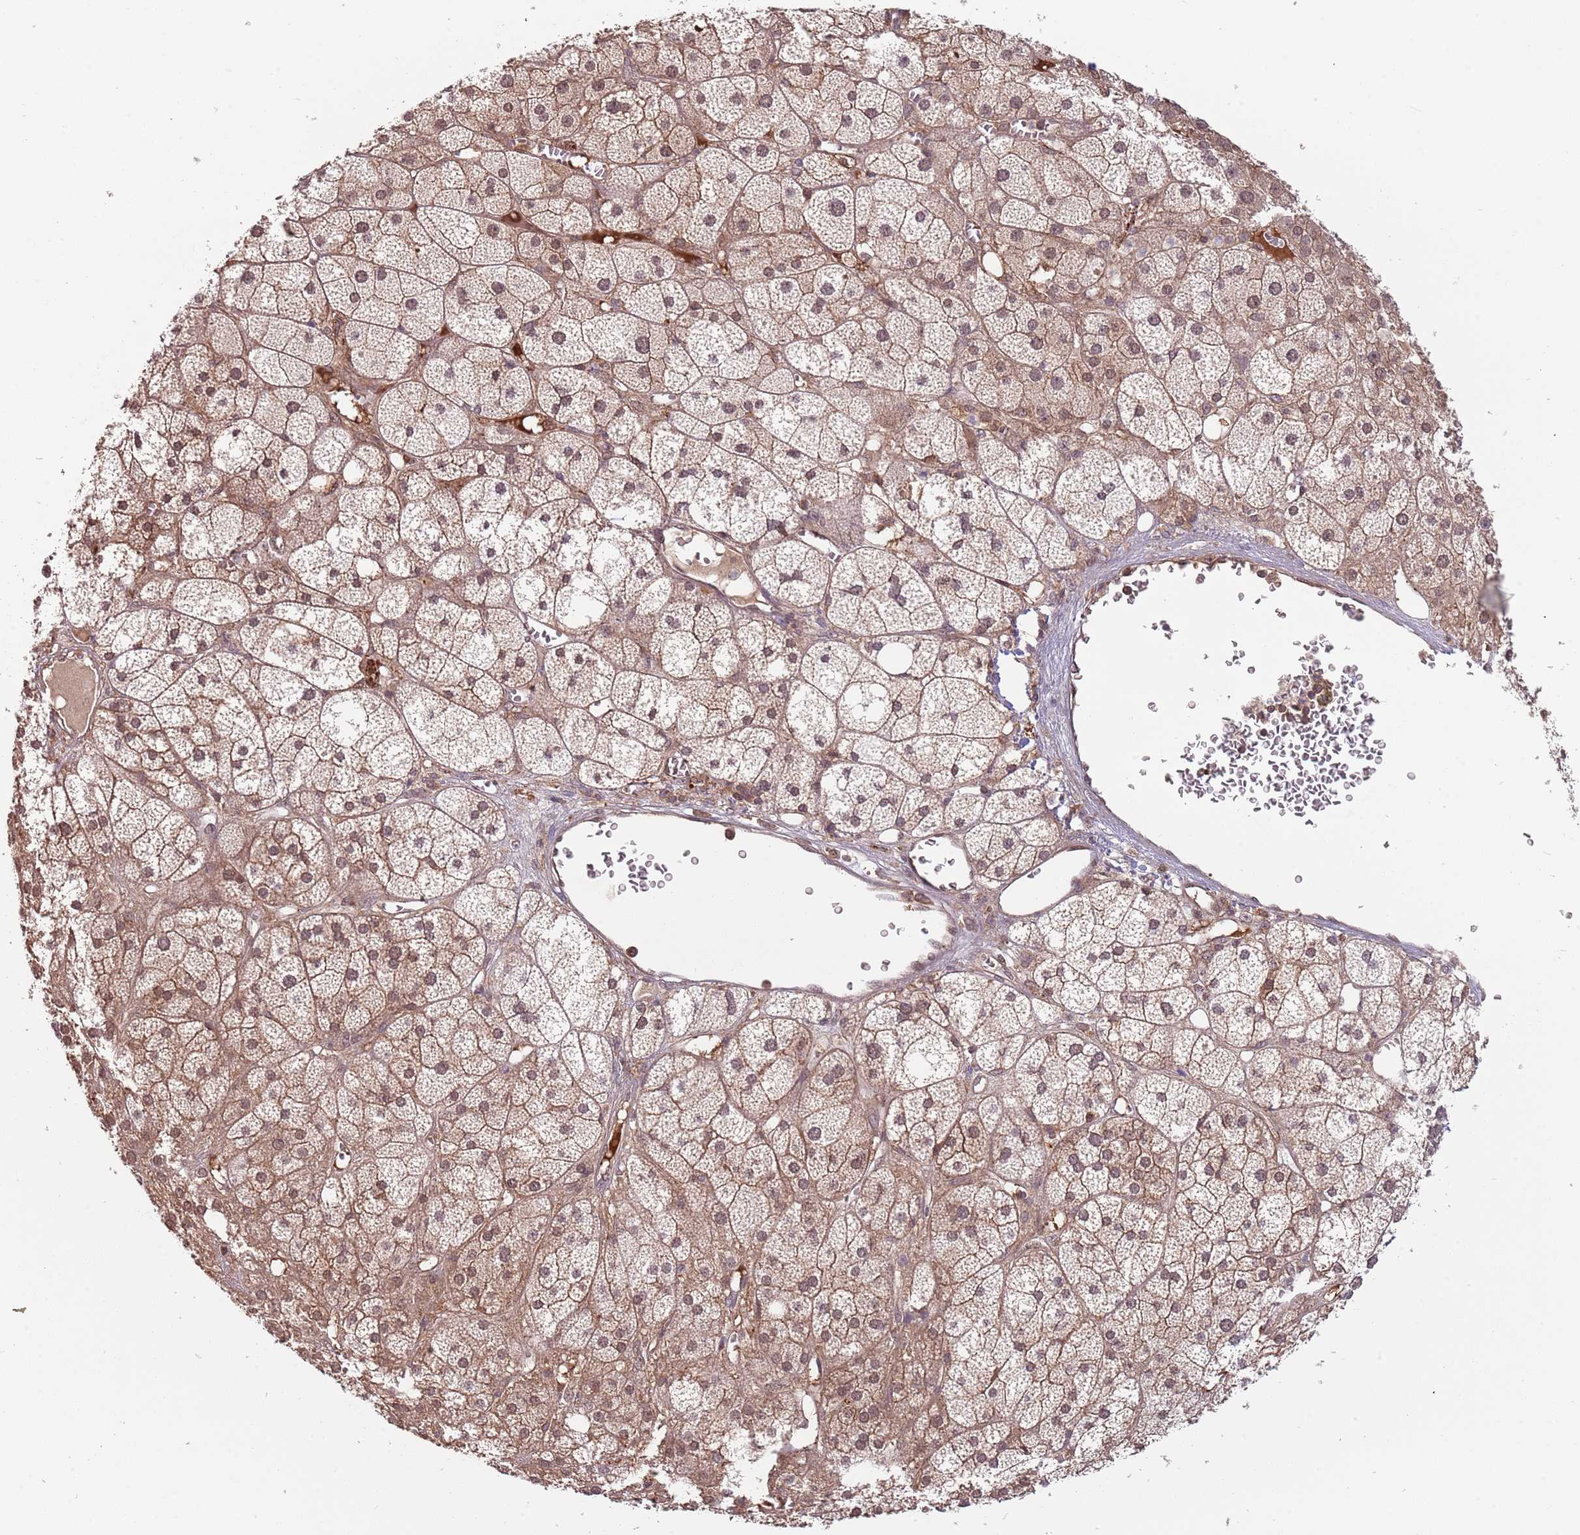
{"staining": {"intensity": "weak", "quantity": ">75%", "location": "cytoplasmic/membranous"}, "tissue": "adrenal gland", "cell_type": "Glandular cells", "image_type": "normal", "snomed": [{"axis": "morphology", "description": "Normal tissue, NOS"}, {"axis": "topography", "description": "Adrenal gland"}], "caption": "Adrenal gland stained with a brown dye reveals weak cytoplasmic/membranous positive positivity in approximately >75% of glandular cells.", "gene": "GSDMD", "patient": {"sex": "female", "age": 61}}